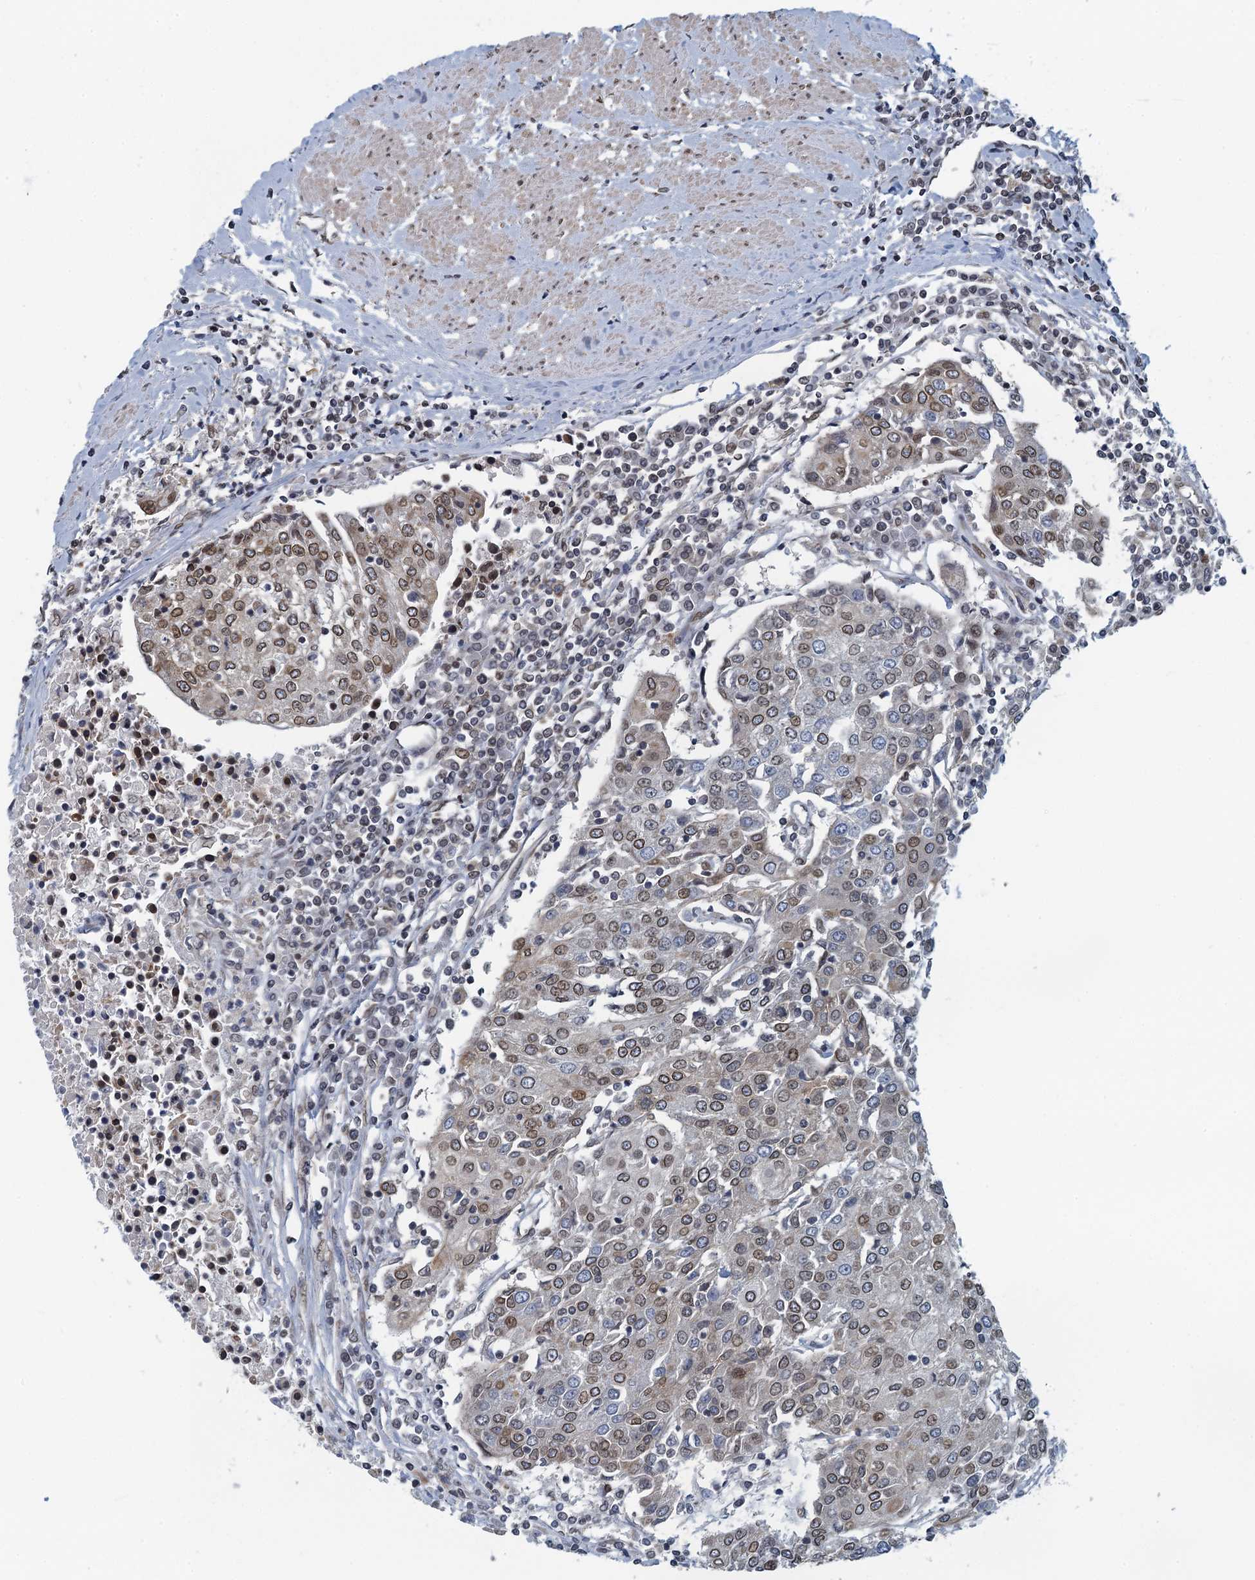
{"staining": {"intensity": "moderate", "quantity": ">75%", "location": "cytoplasmic/membranous,nuclear"}, "tissue": "urothelial cancer", "cell_type": "Tumor cells", "image_type": "cancer", "snomed": [{"axis": "morphology", "description": "Urothelial carcinoma, High grade"}, {"axis": "topography", "description": "Urinary bladder"}], "caption": "High-grade urothelial carcinoma stained for a protein (brown) demonstrates moderate cytoplasmic/membranous and nuclear positive positivity in approximately >75% of tumor cells.", "gene": "CCDC34", "patient": {"sex": "female", "age": 85}}